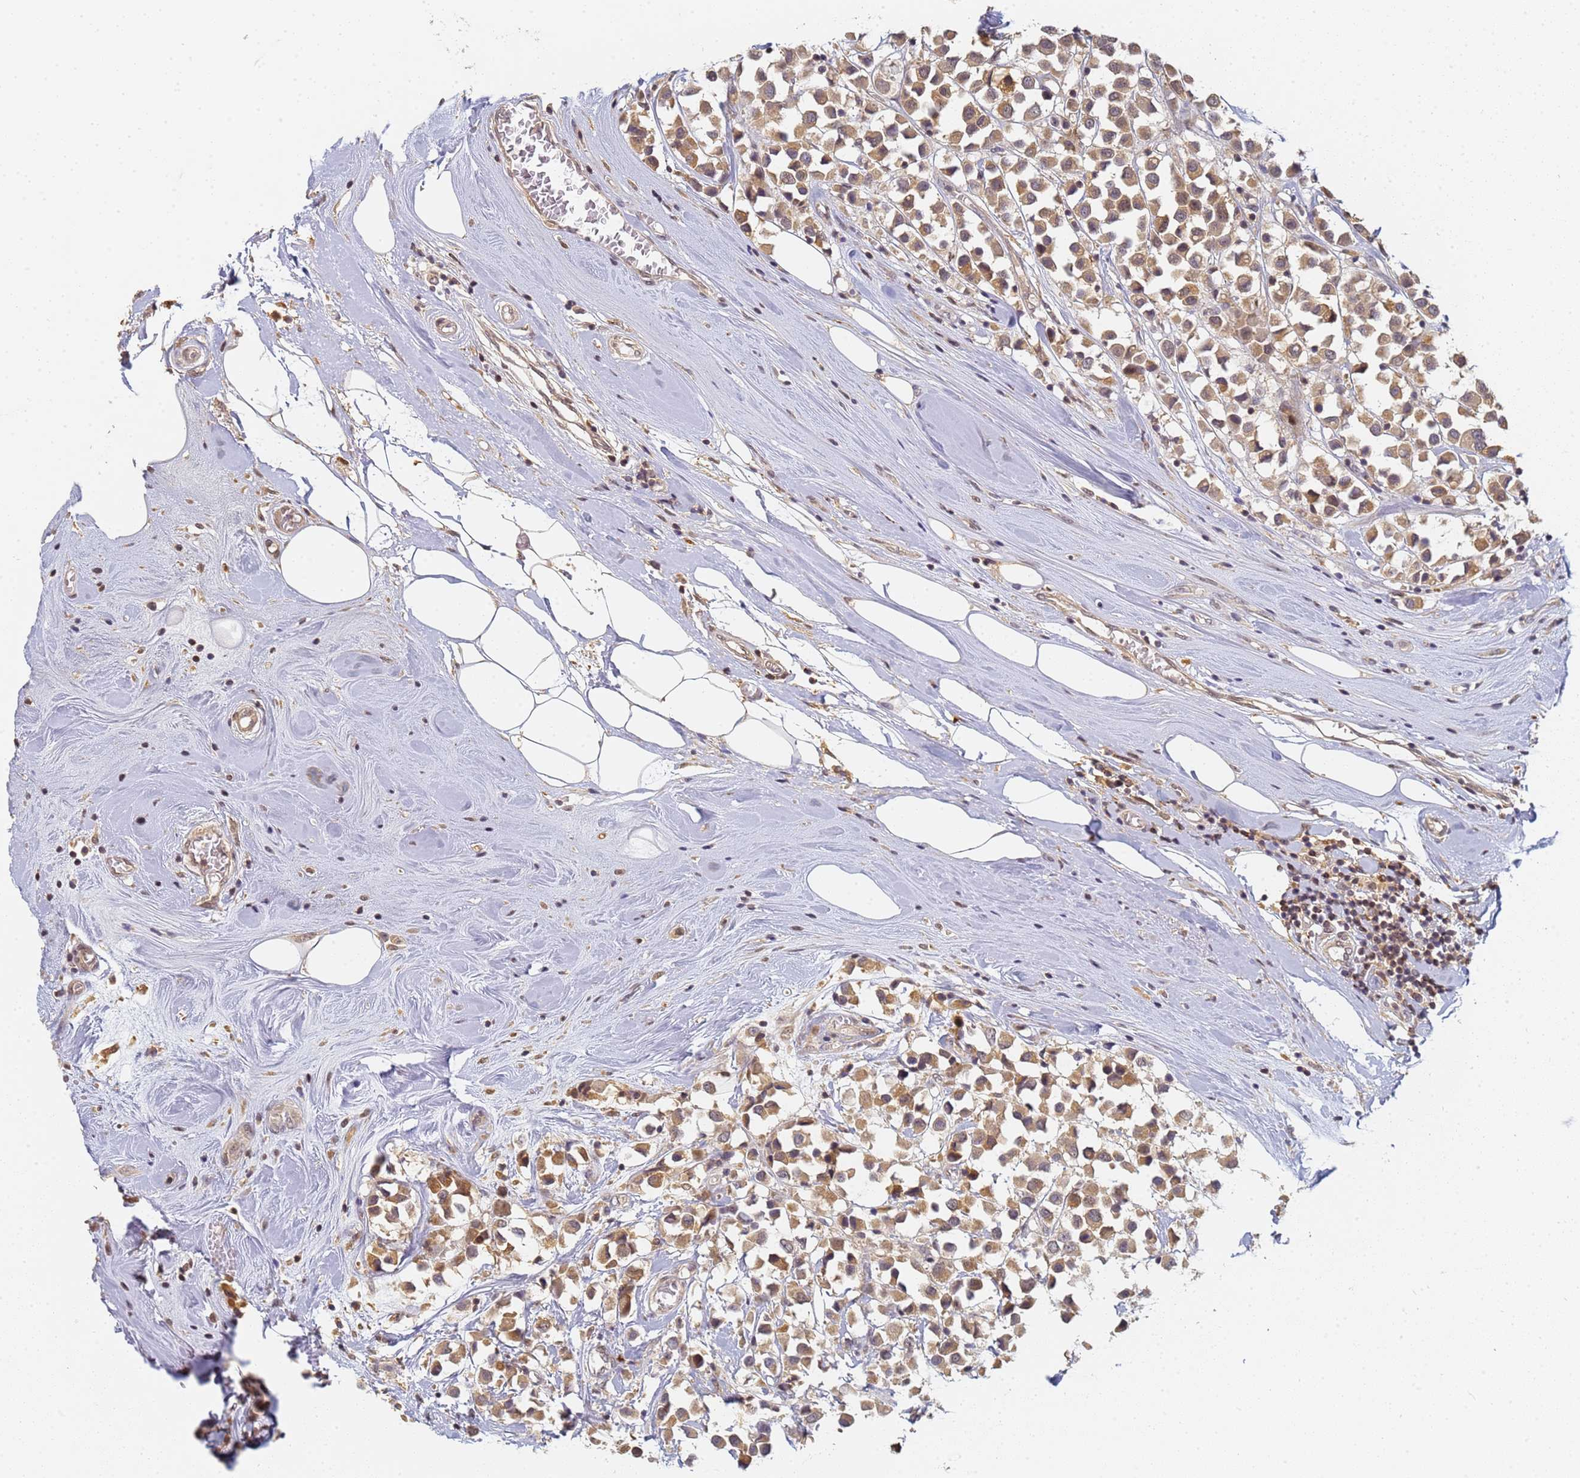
{"staining": {"intensity": "moderate", "quantity": ">75%", "location": "cytoplasmic/membranous,nuclear"}, "tissue": "breast cancer", "cell_type": "Tumor cells", "image_type": "cancer", "snomed": [{"axis": "morphology", "description": "Duct carcinoma"}, {"axis": "topography", "description": "Breast"}], "caption": "Immunohistochemical staining of breast invasive ductal carcinoma demonstrates medium levels of moderate cytoplasmic/membranous and nuclear positivity in about >75% of tumor cells.", "gene": "HMCES", "patient": {"sex": "female", "age": 61}}